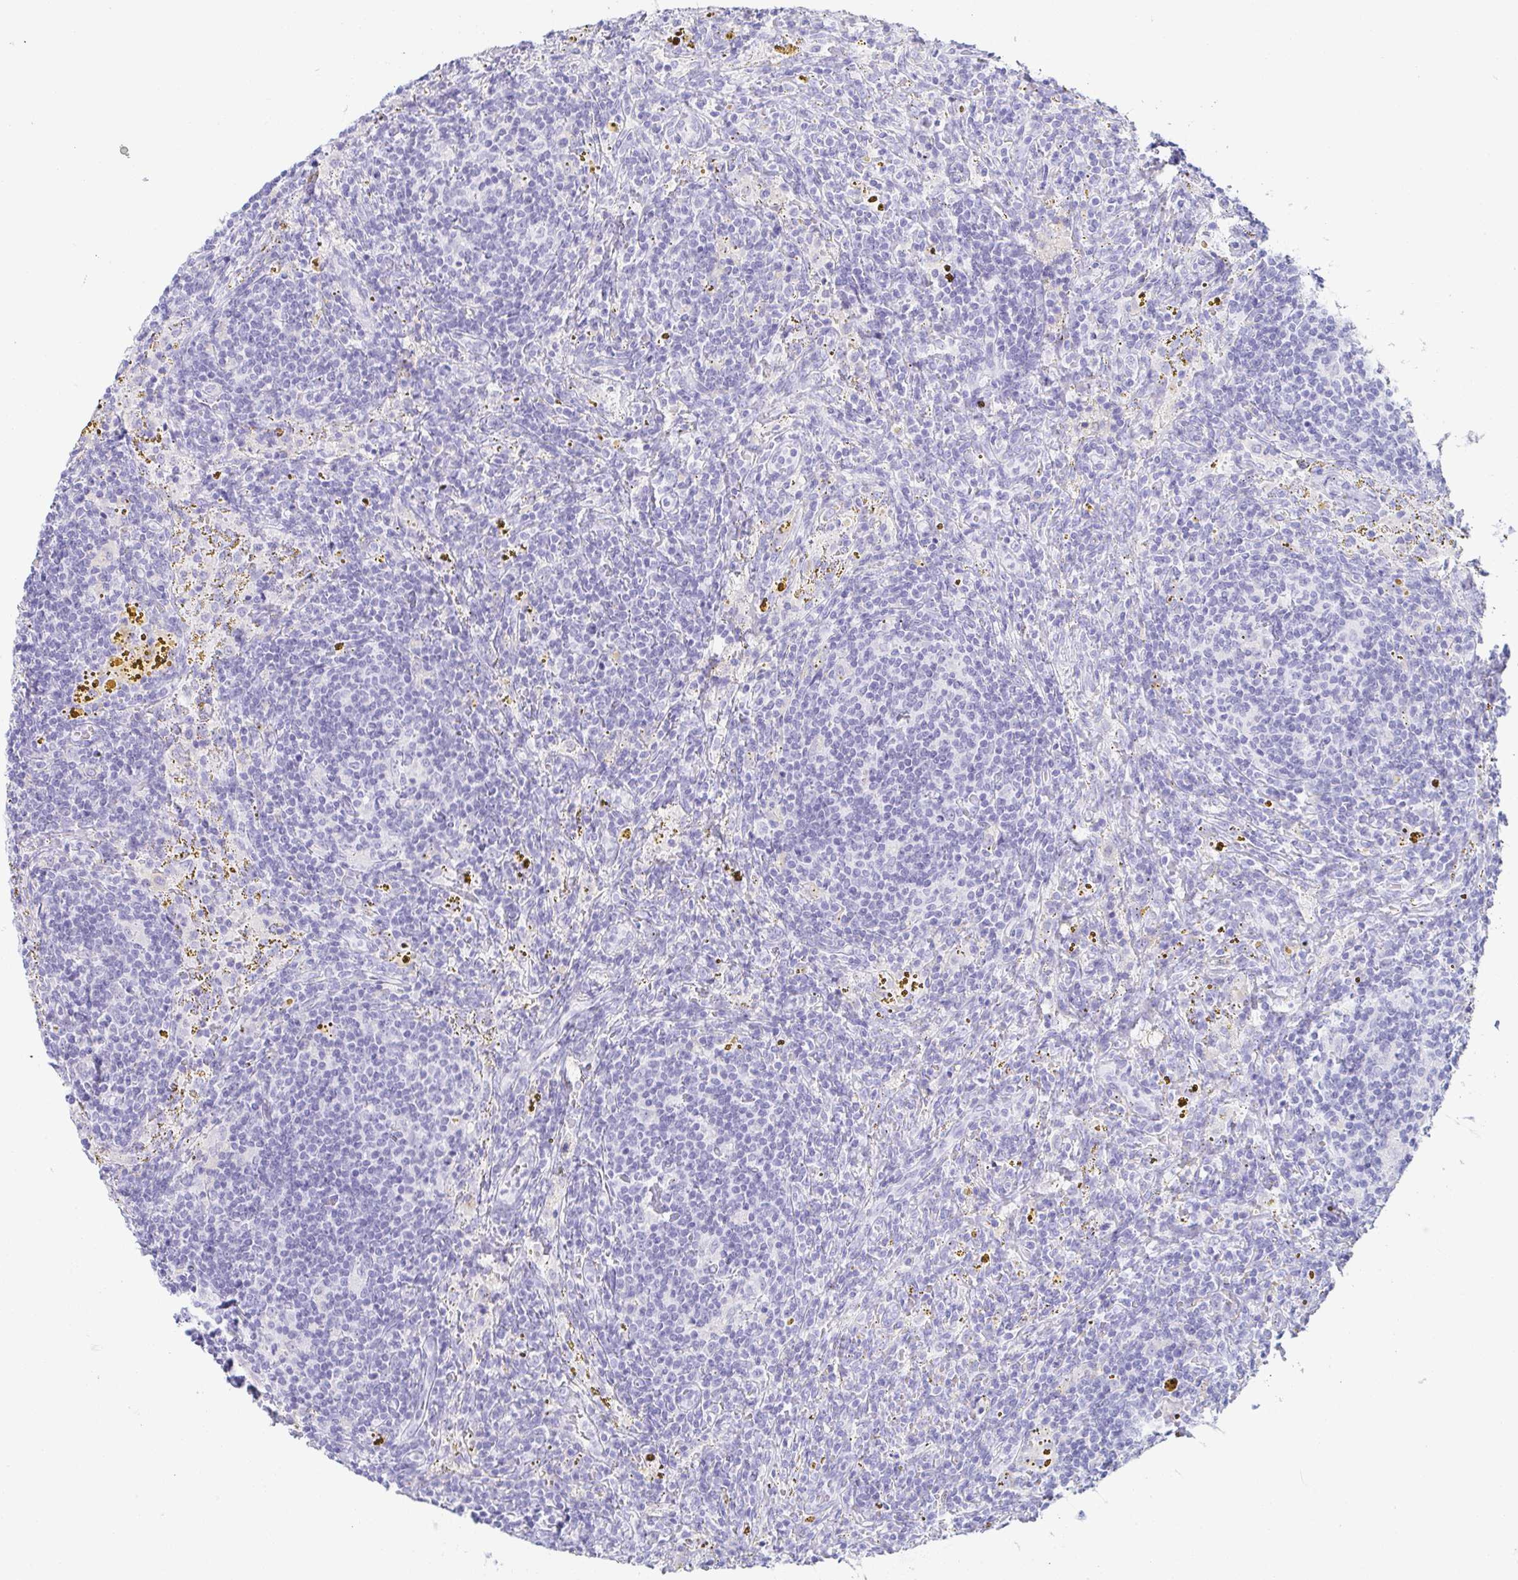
{"staining": {"intensity": "negative", "quantity": "none", "location": "none"}, "tissue": "lymphoma", "cell_type": "Tumor cells", "image_type": "cancer", "snomed": [{"axis": "morphology", "description": "Malignant lymphoma, non-Hodgkin's type, Low grade"}, {"axis": "topography", "description": "Spleen"}], "caption": "DAB (3,3'-diaminobenzidine) immunohistochemical staining of human lymphoma reveals no significant staining in tumor cells.", "gene": "ZG16B", "patient": {"sex": "female", "age": 70}}